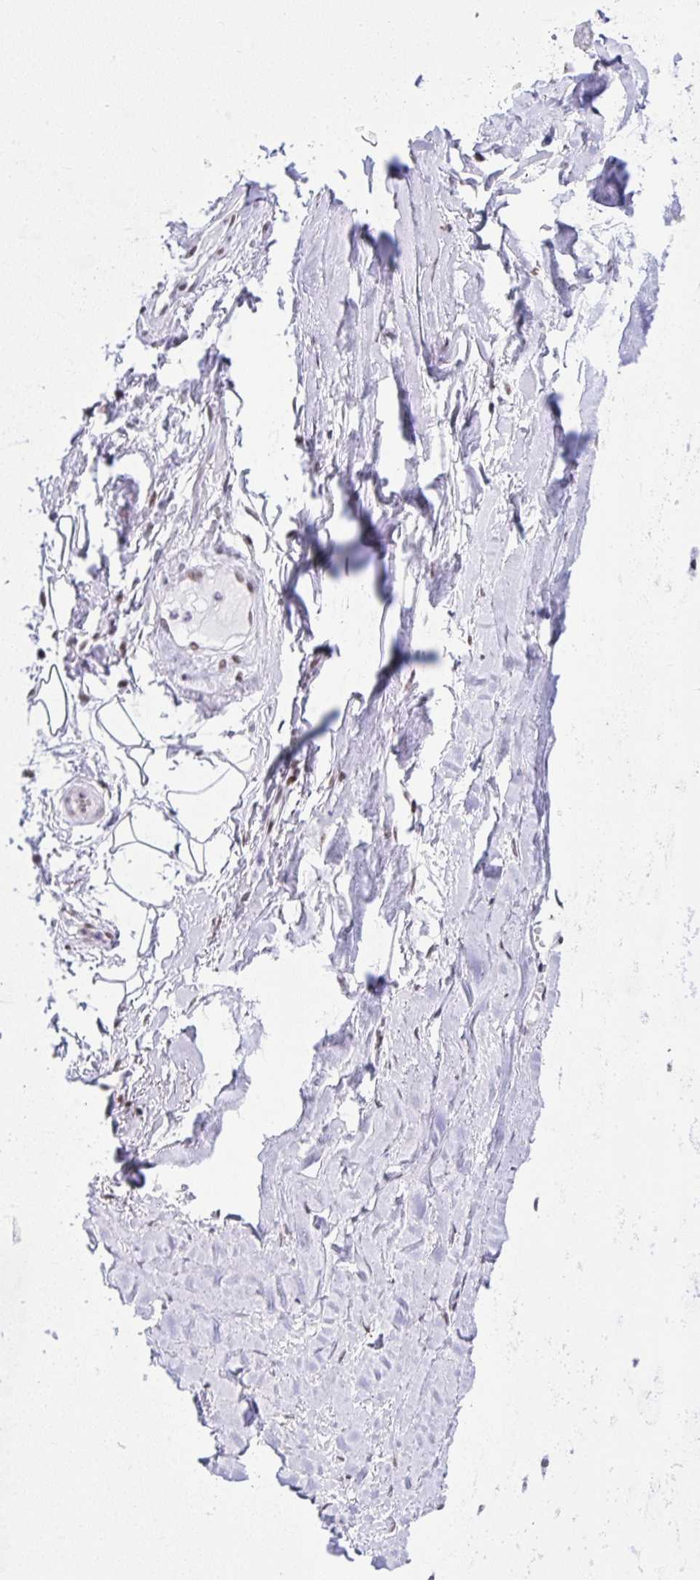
{"staining": {"intensity": "negative", "quantity": "none", "location": "none"}, "tissue": "adipose tissue", "cell_type": "Adipocytes", "image_type": "normal", "snomed": [{"axis": "morphology", "description": "Normal tissue, NOS"}, {"axis": "topography", "description": "Cartilage tissue"}, {"axis": "topography", "description": "Nasopharynx"}, {"axis": "topography", "description": "Thyroid gland"}], "caption": "The histopathology image shows no significant expression in adipocytes of adipose tissue.", "gene": "DDX52", "patient": {"sex": "male", "age": 63}}